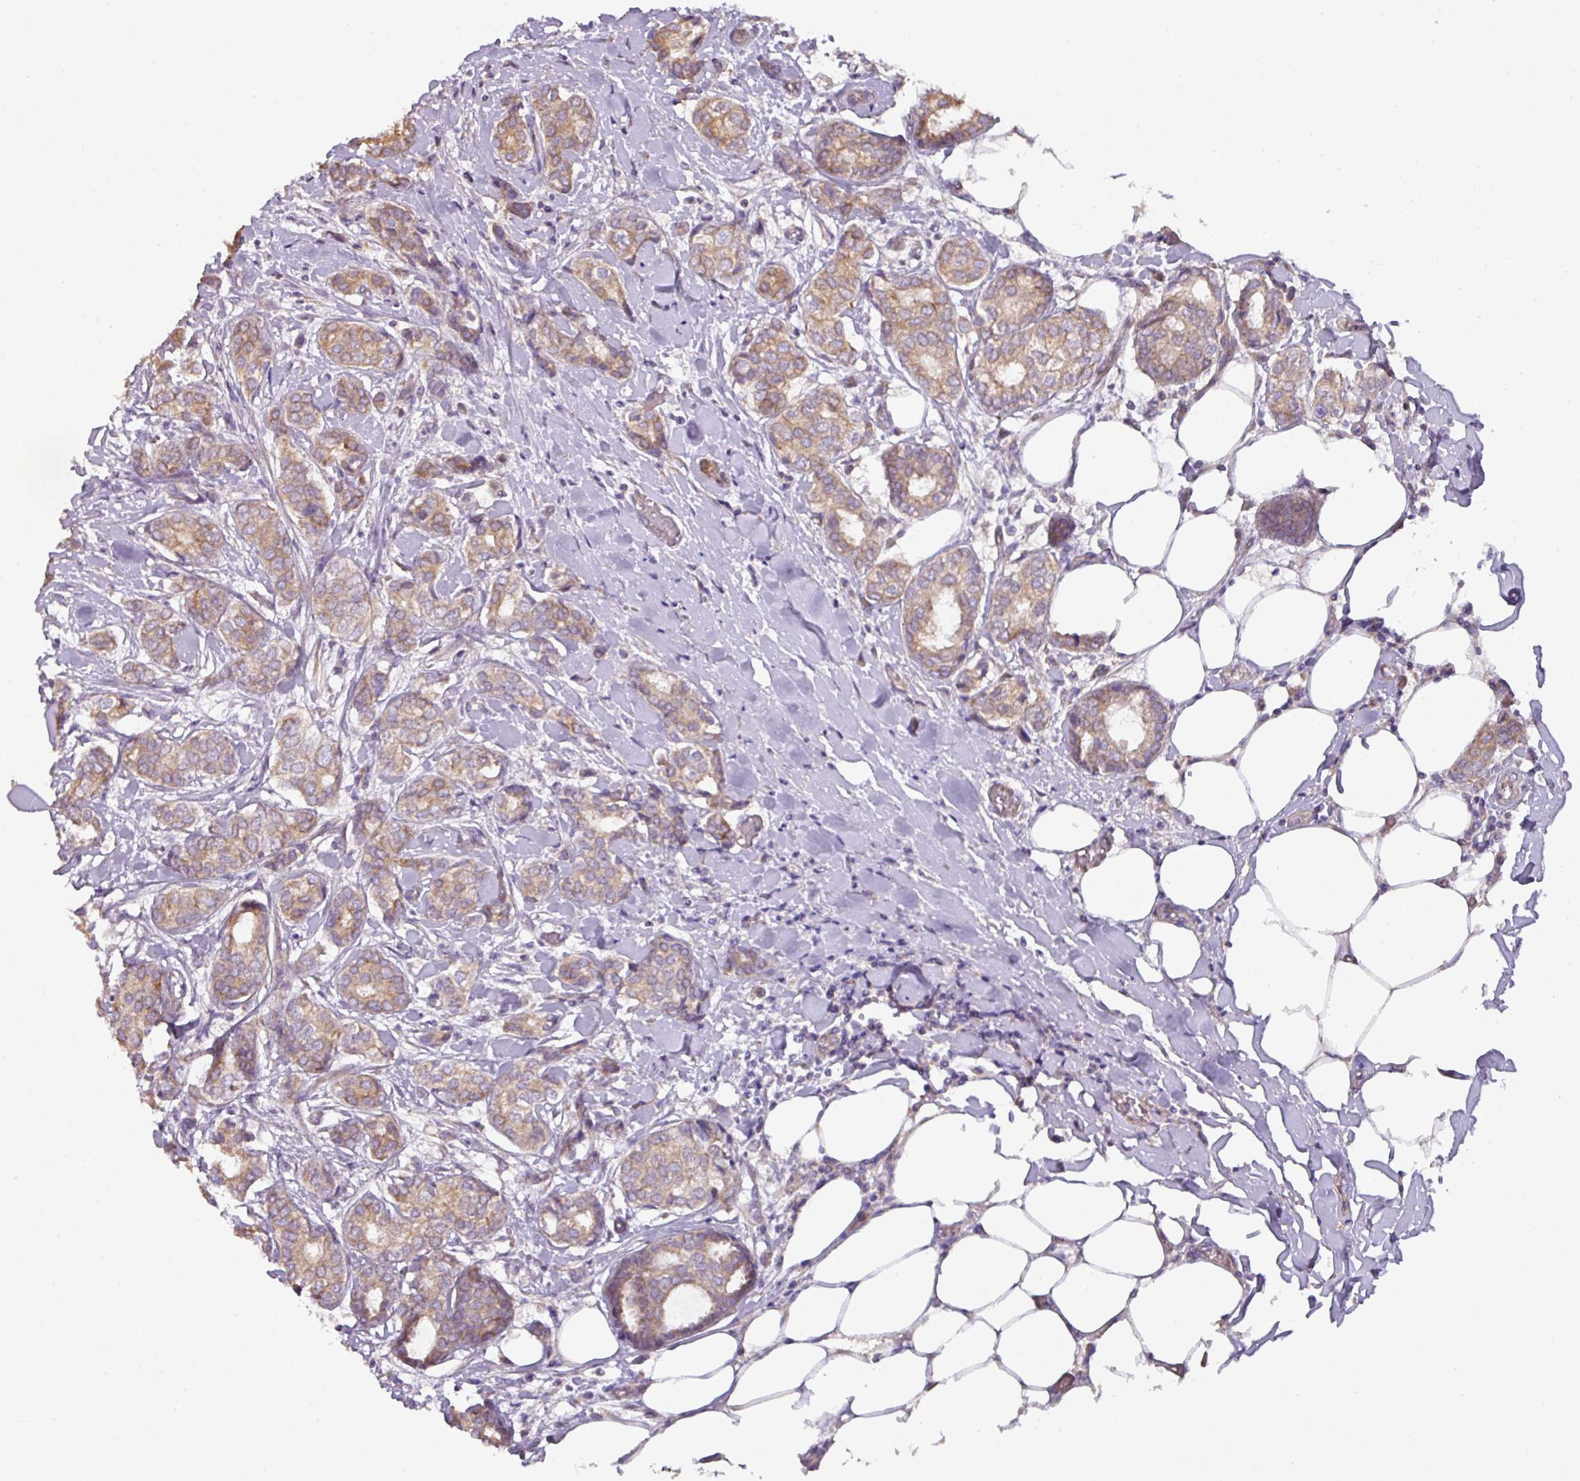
{"staining": {"intensity": "moderate", "quantity": ">75%", "location": "cytoplasmic/membranous"}, "tissue": "breast cancer", "cell_type": "Tumor cells", "image_type": "cancer", "snomed": [{"axis": "morphology", "description": "Duct carcinoma"}, {"axis": "topography", "description": "Breast"}], "caption": "High-power microscopy captured an IHC image of breast cancer, revealing moderate cytoplasmic/membranous positivity in approximately >75% of tumor cells.", "gene": "MRRF", "patient": {"sex": "female", "age": 73}}